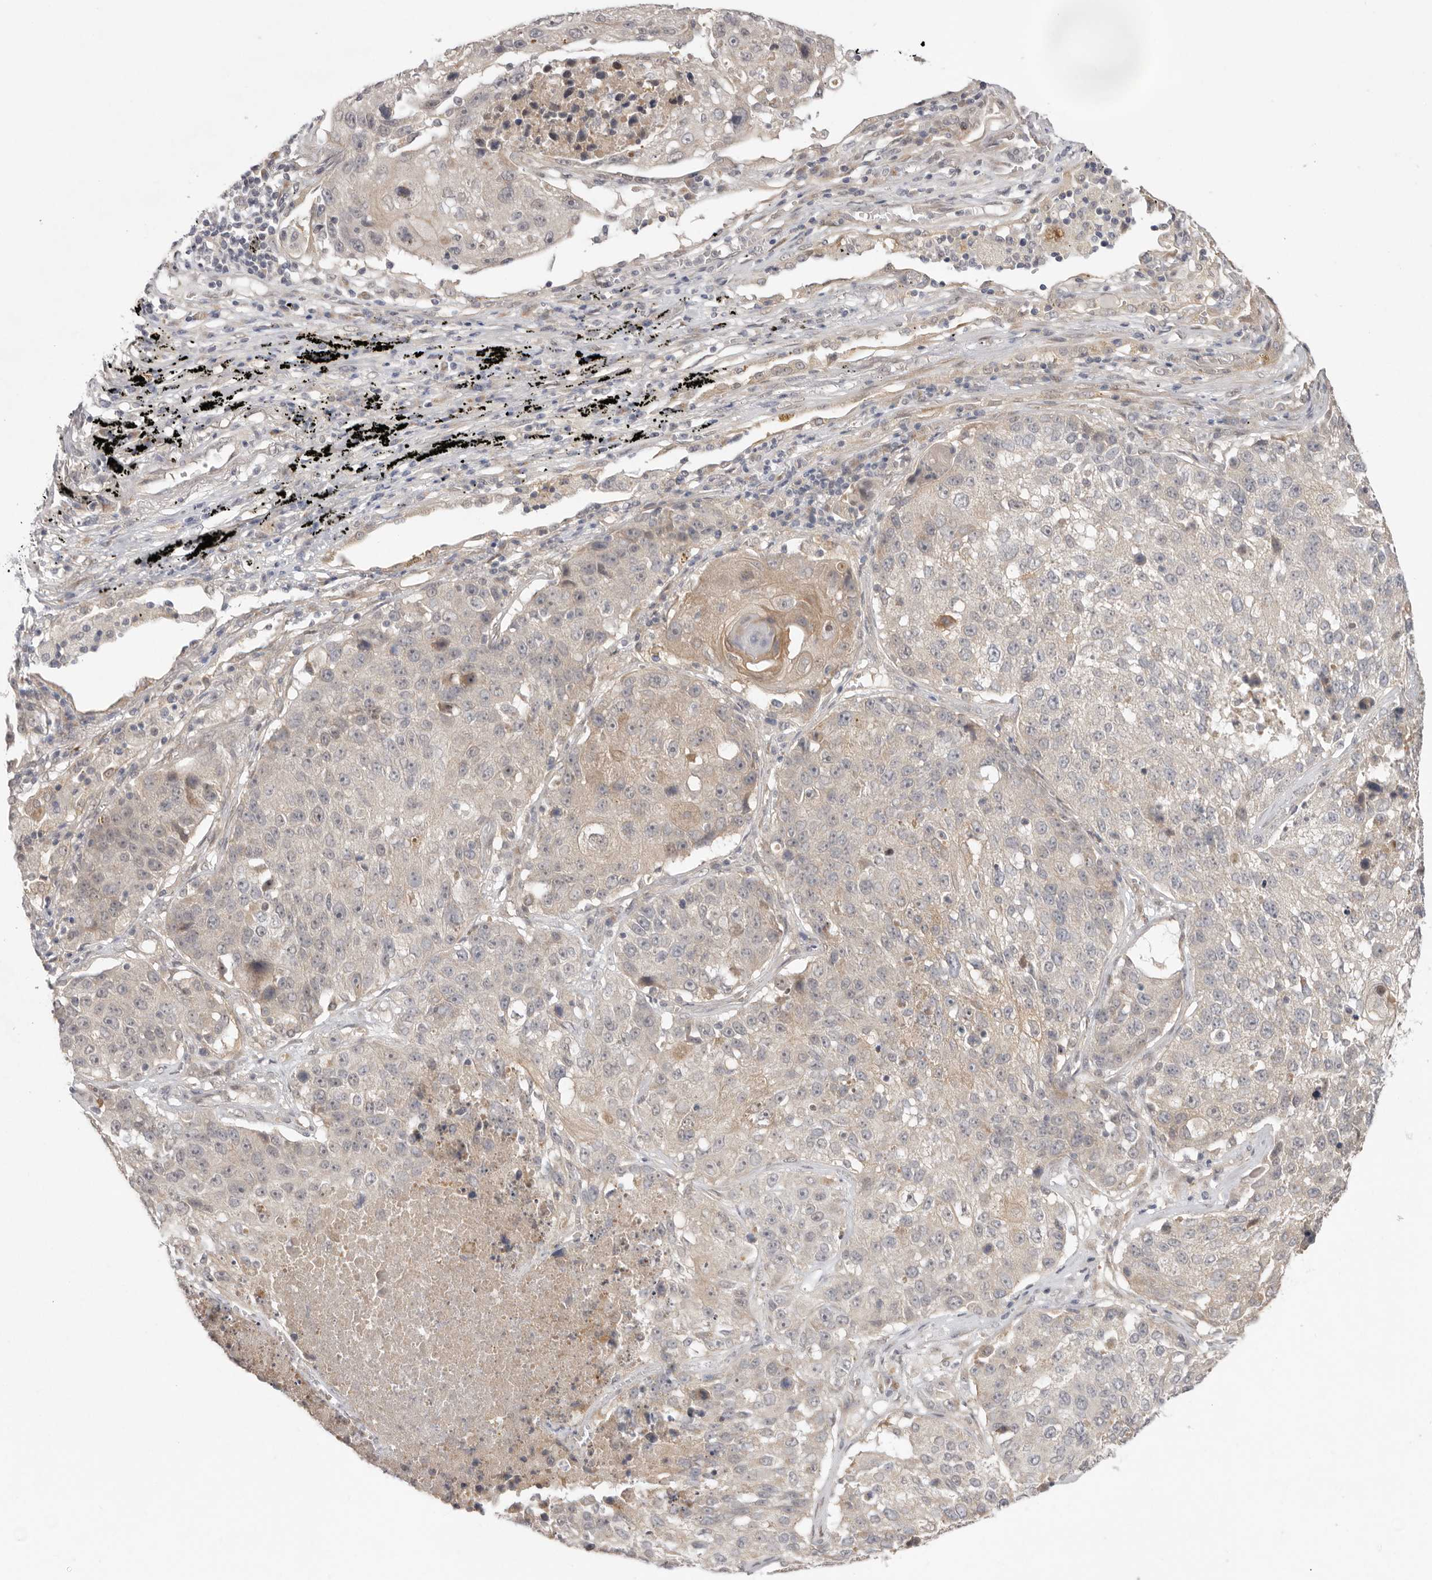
{"staining": {"intensity": "weak", "quantity": "<25%", "location": "cytoplasmic/membranous"}, "tissue": "lung cancer", "cell_type": "Tumor cells", "image_type": "cancer", "snomed": [{"axis": "morphology", "description": "Squamous cell carcinoma, NOS"}, {"axis": "topography", "description": "Lung"}], "caption": "Immunohistochemistry (IHC) micrograph of neoplastic tissue: lung cancer (squamous cell carcinoma) stained with DAB displays no significant protein positivity in tumor cells.", "gene": "NSUN4", "patient": {"sex": "male", "age": 61}}